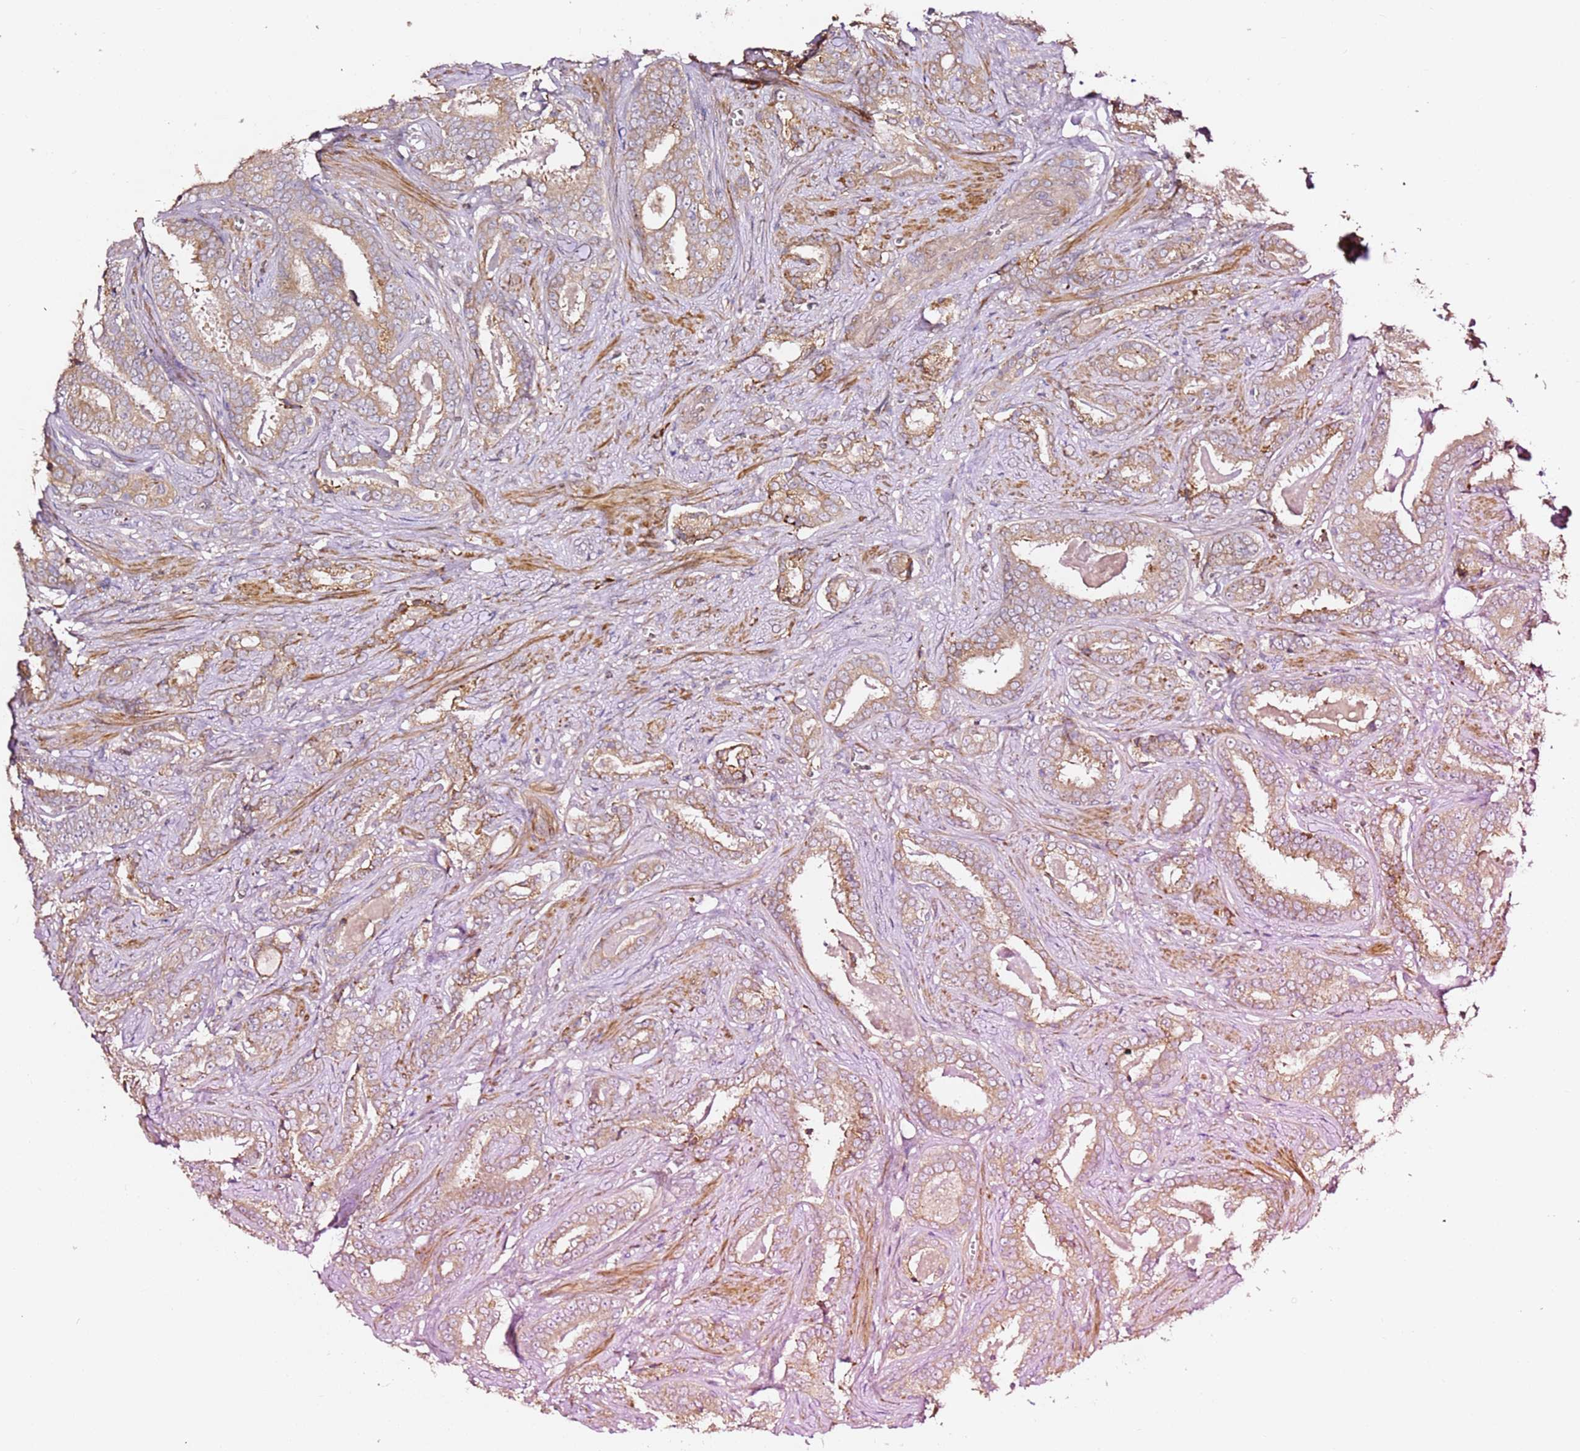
{"staining": {"intensity": "weak", "quantity": "25%-75%", "location": "cytoplasmic/membranous"}, "tissue": "prostate cancer", "cell_type": "Tumor cells", "image_type": "cancer", "snomed": [{"axis": "morphology", "description": "Adenocarcinoma, High grade"}, {"axis": "topography", "description": "Prostate"}], "caption": "Protein staining of prostate cancer tissue displays weak cytoplasmic/membranous positivity in approximately 25%-75% of tumor cells. (Stains: DAB in brown, nuclei in blue, Microscopy: brightfield microscopy at high magnification).", "gene": "HSD17B7", "patient": {"sex": "male", "age": 67}}